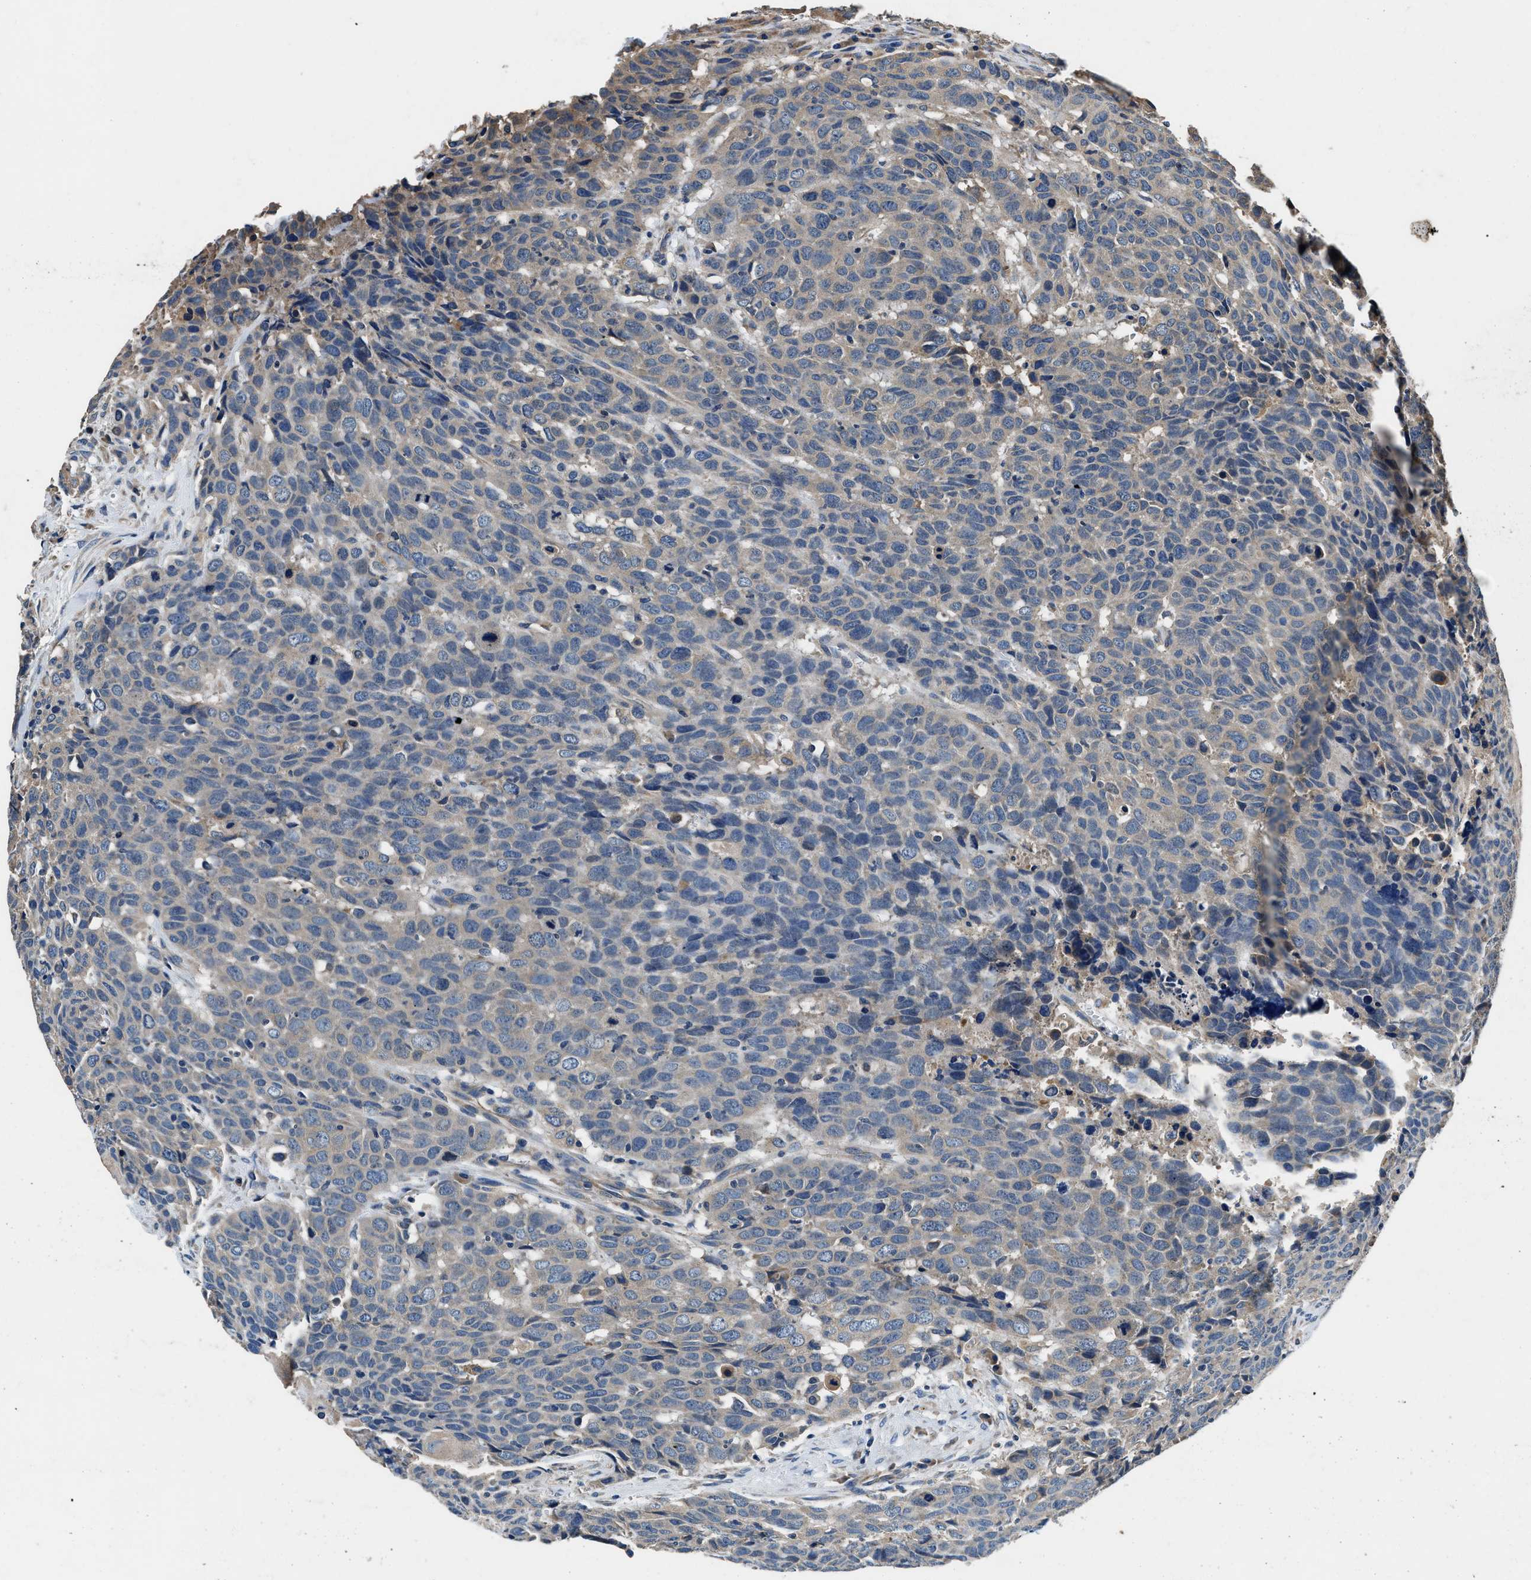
{"staining": {"intensity": "weak", "quantity": "25%-75%", "location": "cytoplasmic/membranous"}, "tissue": "head and neck cancer", "cell_type": "Tumor cells", "image_type": "cancer", "snomed": [{"axis": "morphology", "description": "Squamous cell carcinoma, NOS"}, {"axis": "topography", "description": "Head-Neck"}], "caption": "Squamous cell carcinoma (head and neck) stained with a protein marker demonstrates weak staining in tumor cells.", "gene": "DHRS7B", "patient": {"sex": "male", "age": 66}}